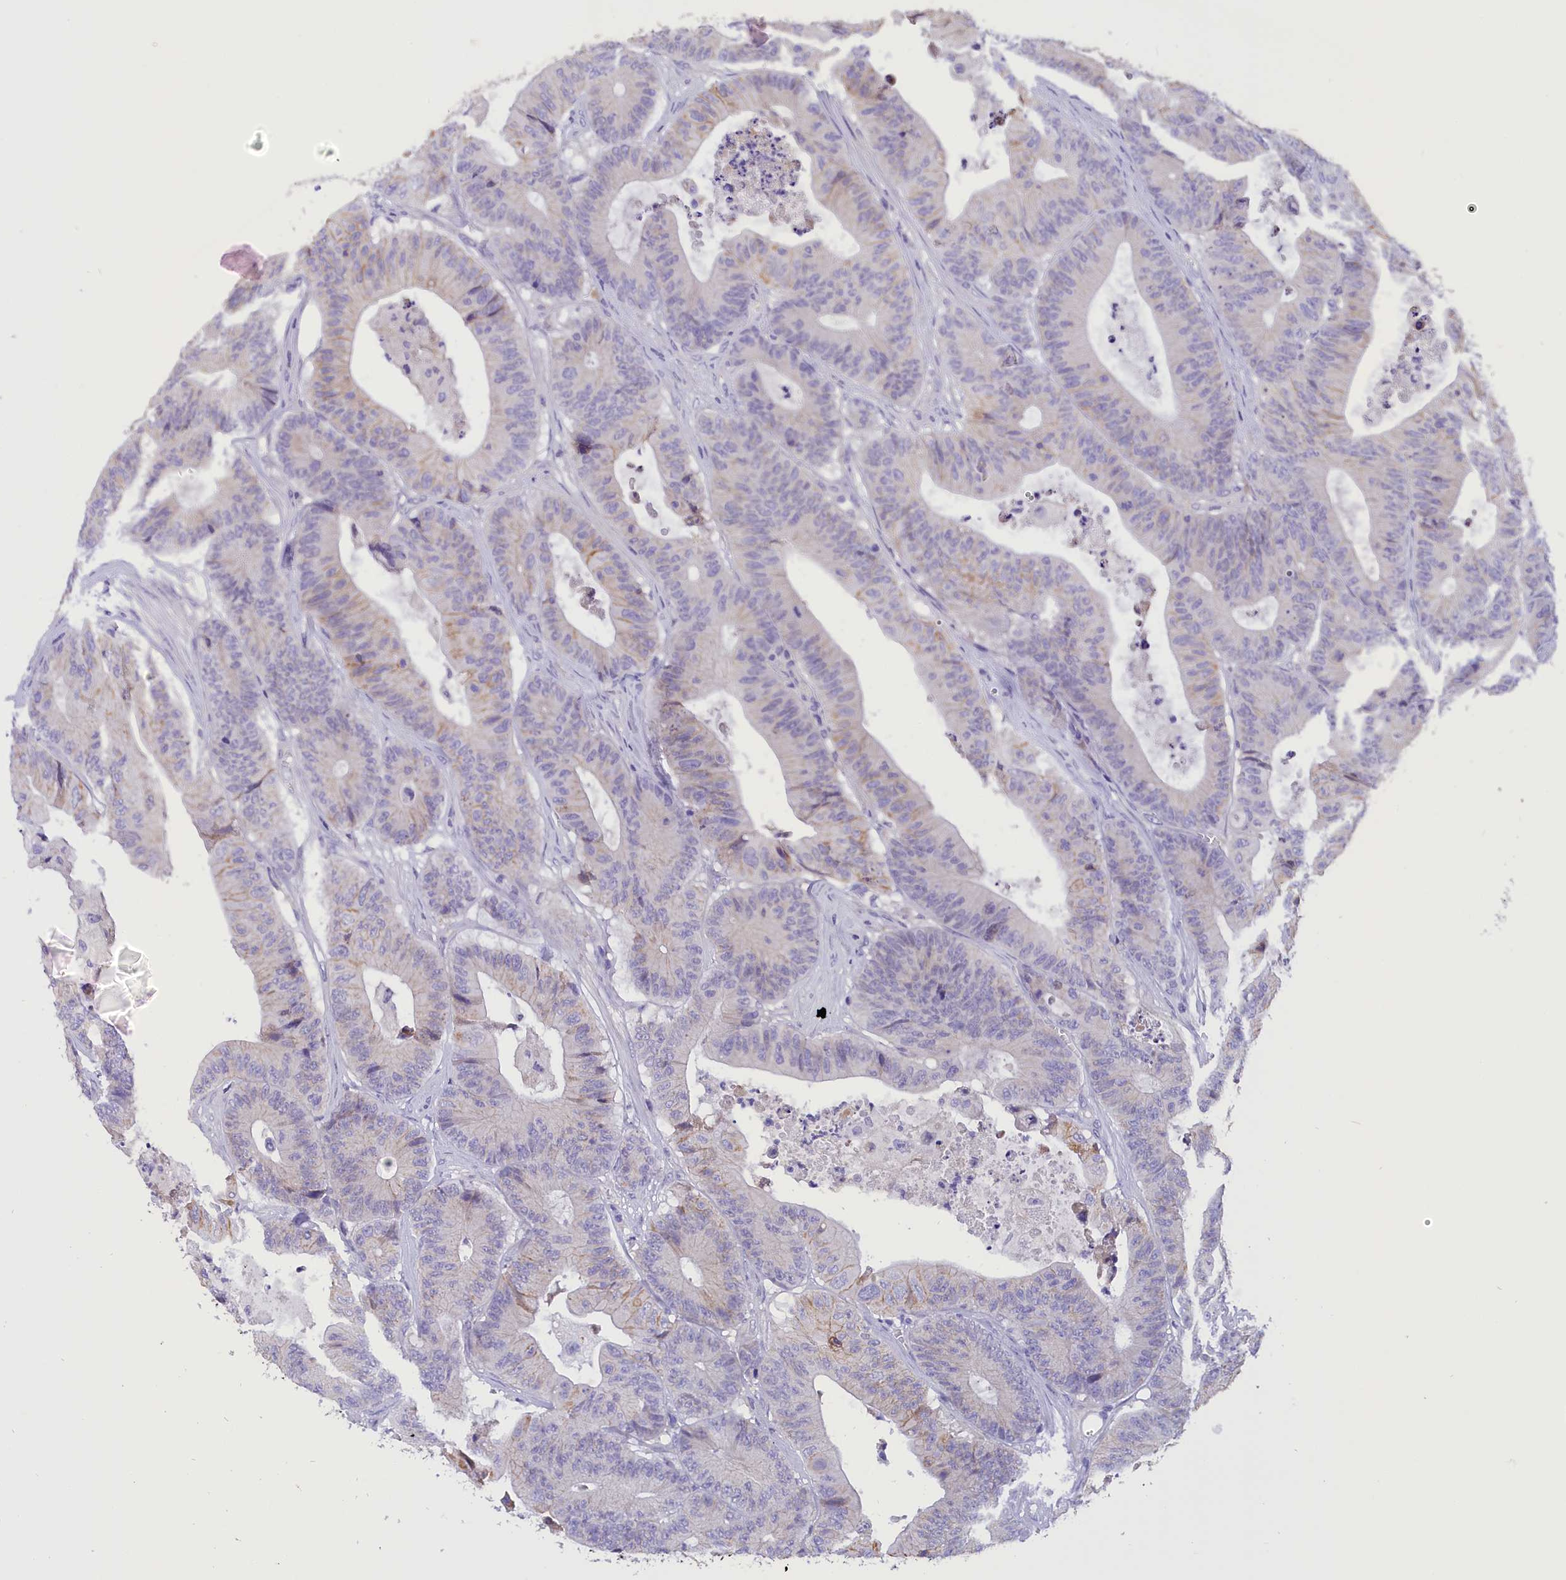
{"staining": {"intensity": "weak", "quantity": "<25%", "location": "cytoplasmic/membranous"}, "tissue": "colorectal cancer", "cell_type": "Tumor cells", "image_type": "cancer", "snomed": [{"axis": "morphology", "description": "Adenocarcinoma, NOS"}, {"axis": "topography", "description": "Colon"}], "caption": "IHC of human colorectal cancer (adenocarcinoma) exhibits no staining in tumor cells.", "gene": "COL6A5", "patient": {"sex": "female", "age": 84}}